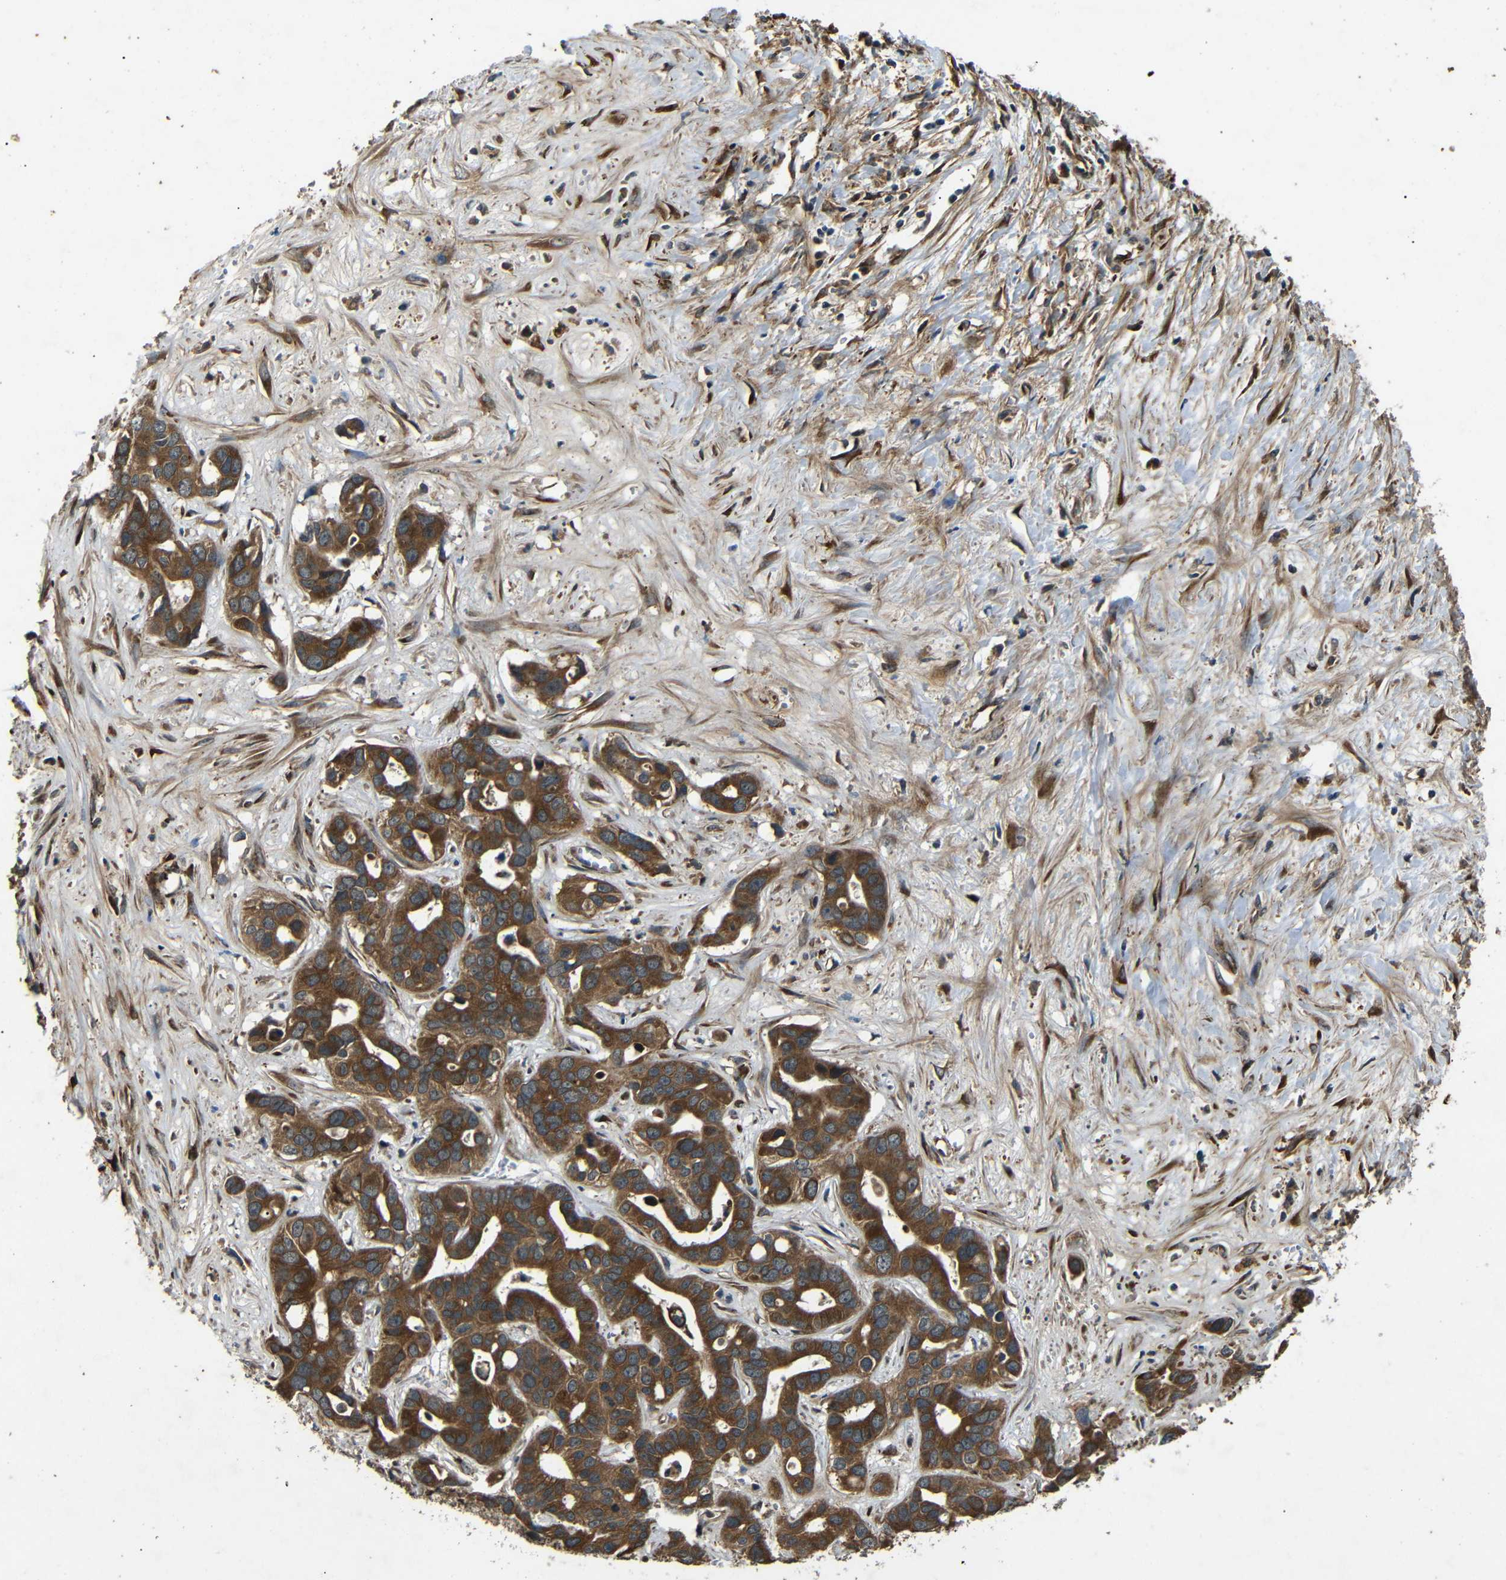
{"staining": {"intensity": "strong", "quantity": ">75%", "location": "cytoplasmic/membranous"}, "tissue": "liver cancer", "cell_type": "Tumor cells", "image_type": "cancer", "snomed": [{"axis": "morphology", "description": "Cholangiocarcinoma"}, {"axis": "topography", "description": "Liver"}], "caption": "Protein expression by immunohistochemistry reveals strong cytoplasmic/membranous expression in about >75% of tumor cells in cholangiocarcinoma (liver).", "gene": "TRPC1", "patient": {"sex": "female", "age": 65}}